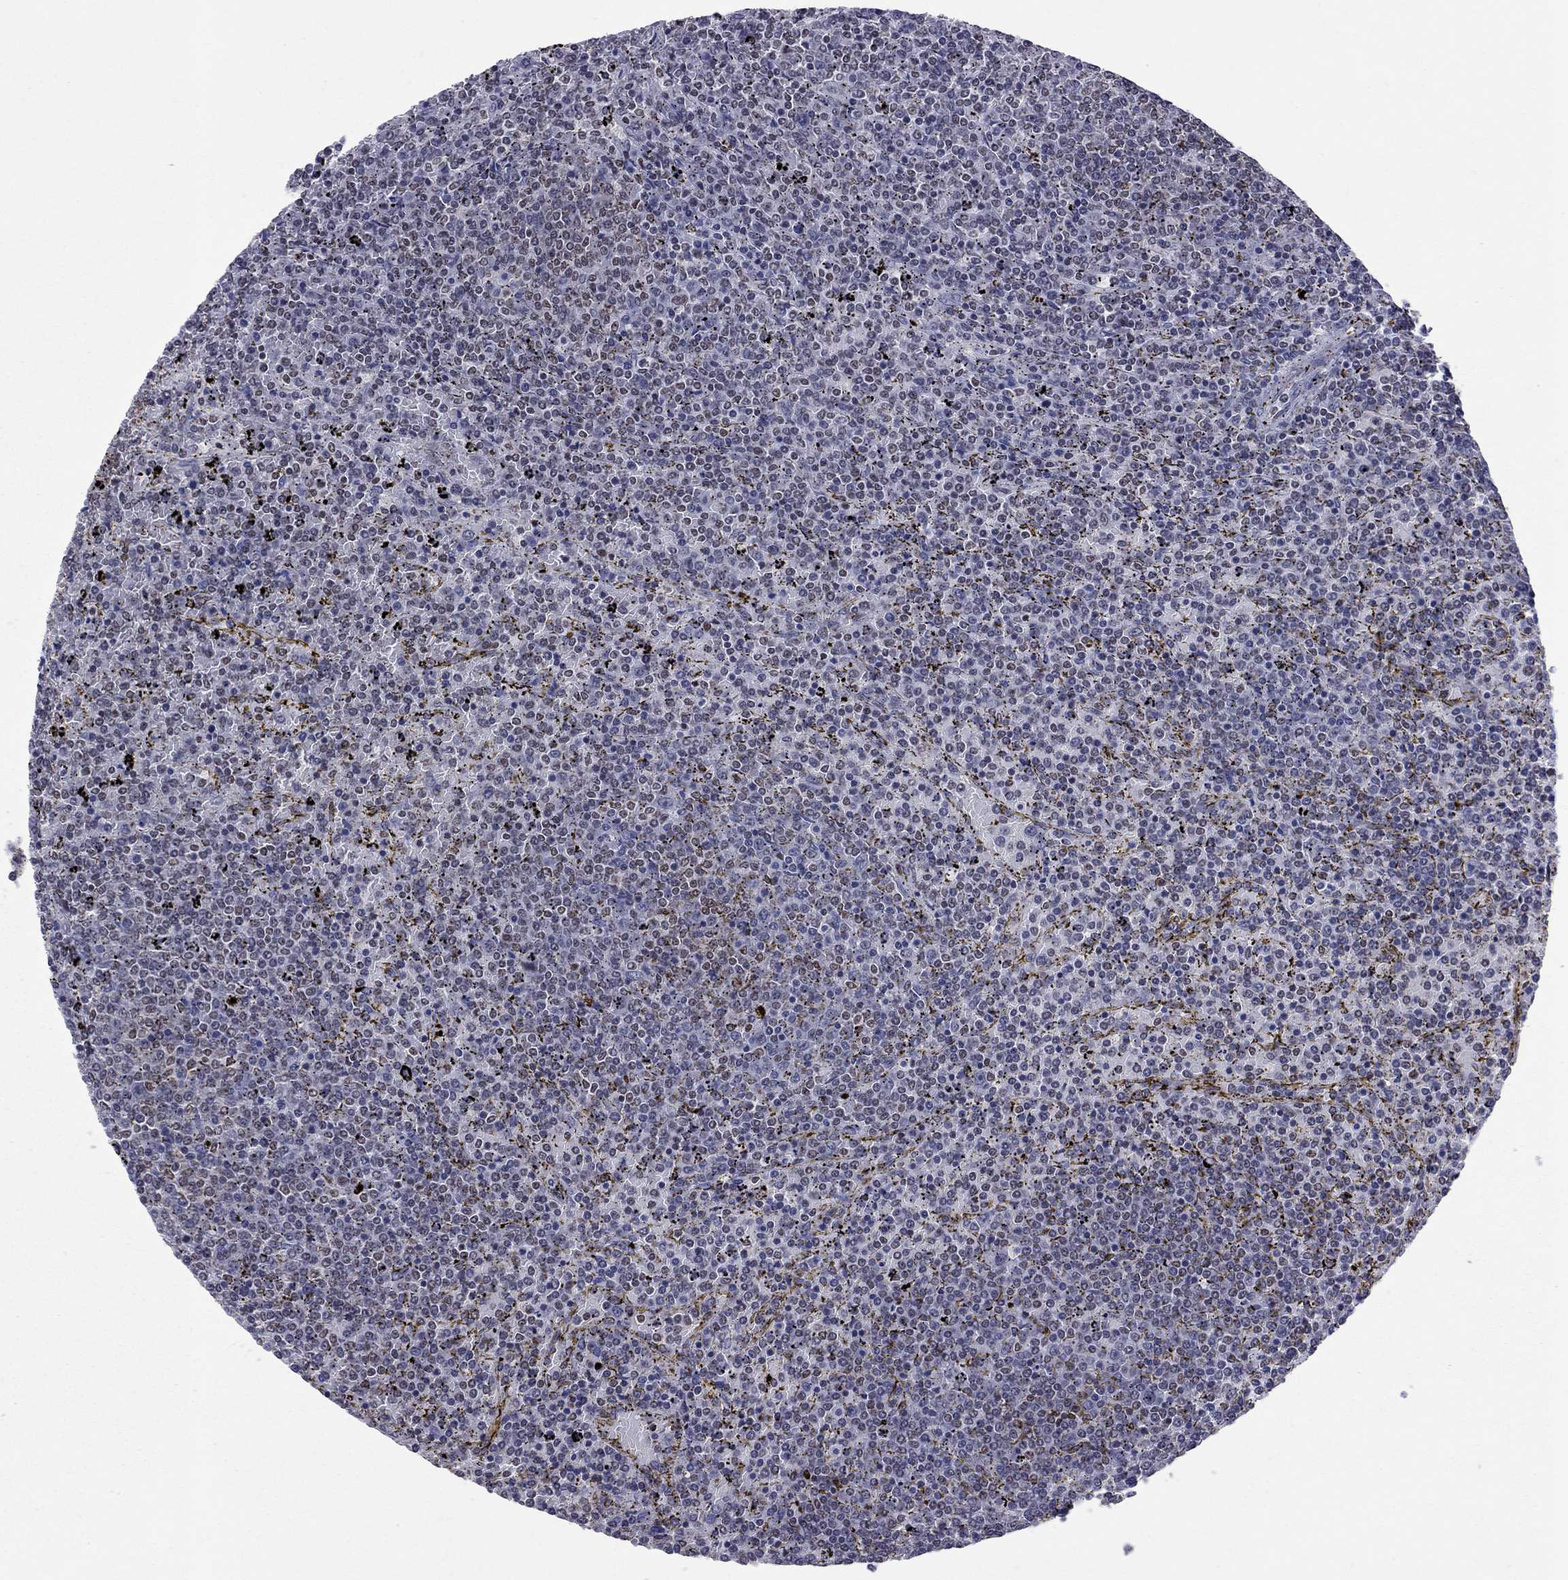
{"staining": {"intensity": "negative", "quantity": "none", "location": "none"}, "tissue": "lymphoma", "cell_type": "Tumor cells", "image_type": "cancer", "snomed": [{"axis": "morphology", "description": "Malignant lymphoma, non-Hodgkin's type, Low grade"}, {"axis": "topography", "description": "Spleen"}], "caption": "Lymphoma was stained to show a protein in brown. There is no significant positivity in tumor cells.", "gene": "TAF9", "patient": {"sex": "female", "age": 77}}